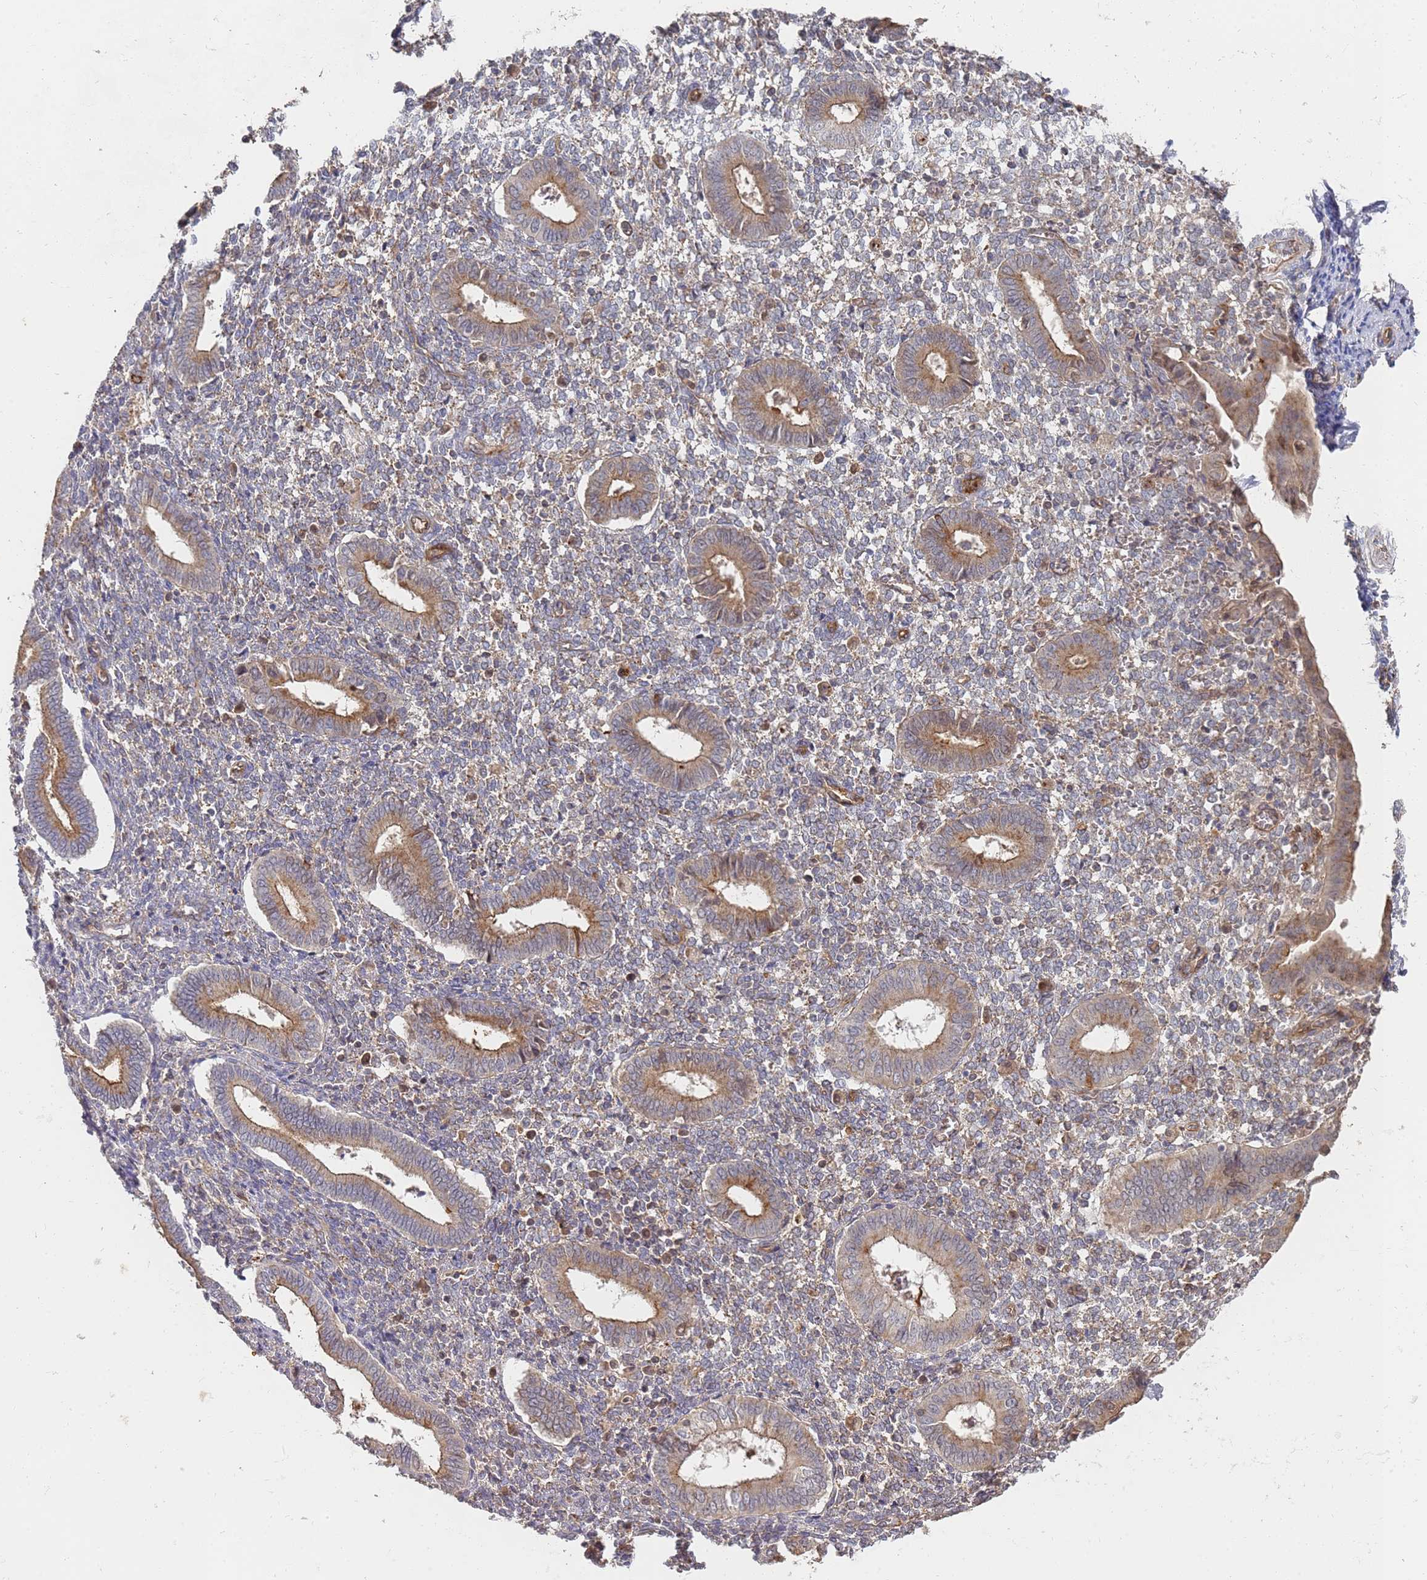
{"staining": {"intensity": "weak", "quantity": "25%-75%", "location": "cytoplasmic/membranous"}, "tissue": "endometrium", "cell_type": "Cells in endometrial stroma", "image_type": "normal", "snomed": [{"axis": "morphology", "description": "Normal tissue, NOS"}, {"axis": "topography", "description": "Endometrium"}], "caption": "Endometrium stained with a brown dye shows weak cytoplasmic/membranous positive staining in about 25%-75% of cells in endometrial stroma.", "gene": "ABCB6", "patient": {"sex": "female", "age": 44}}